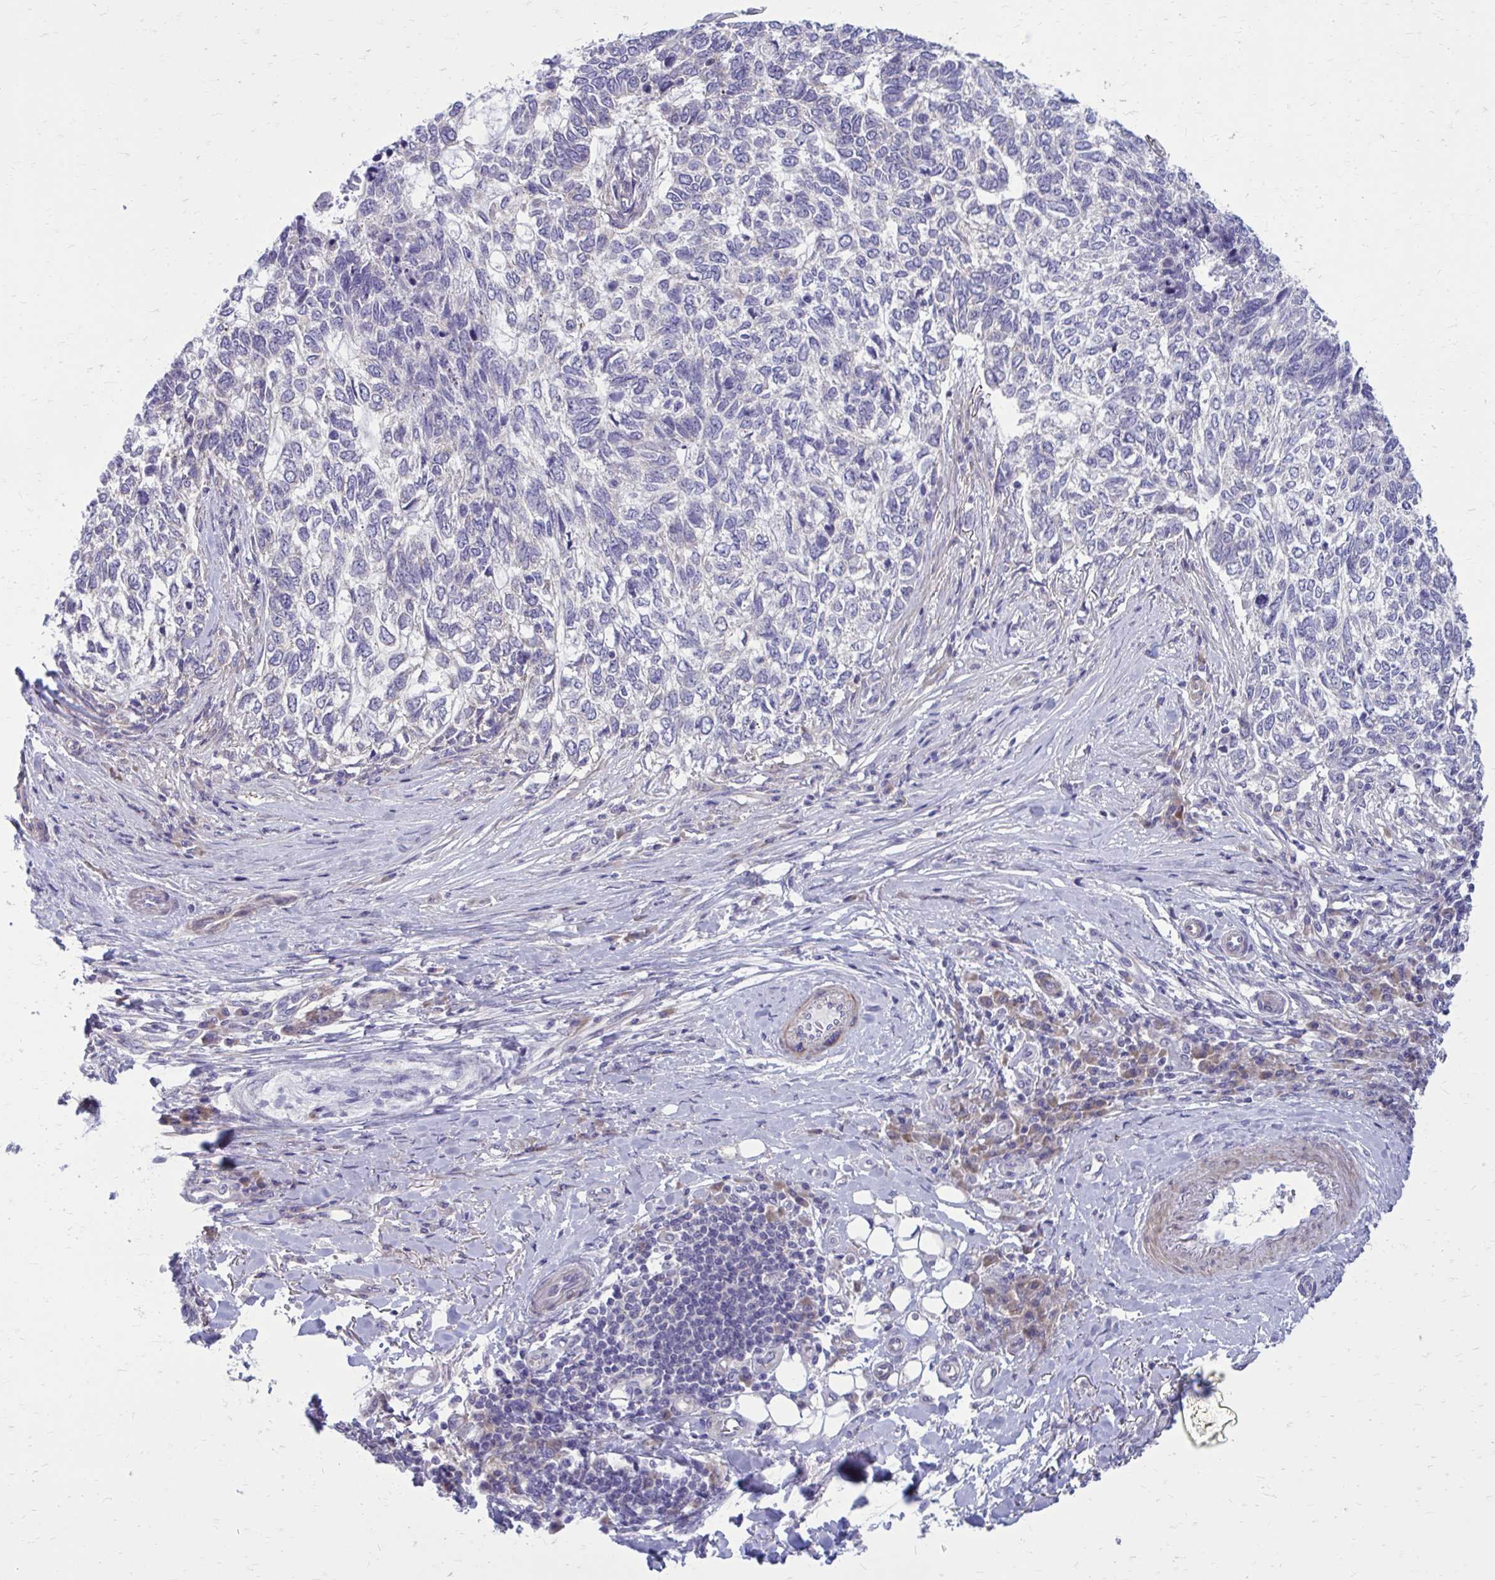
{"staining": {"intensity": "negative", "quantity": "none", "location": "none"}, "tissue": "skin cancer", "cell_type": "Tumor cells", "image_type": "cancer", "snomed": [{"axis": "morphology", "description": "Basal cell carcinoma"}, {"axis": "topography", "description": "Skin"}], "caption": "This image is of basal cell carcinoma (skin) stained with immunohistochemistry (IHC) to label a protein in brown with the nuclei are counter-stained blue. There is no expression in tumor cells.", "gene": "GIGYF2", "patient": {"sex": "female", "age": 65}}